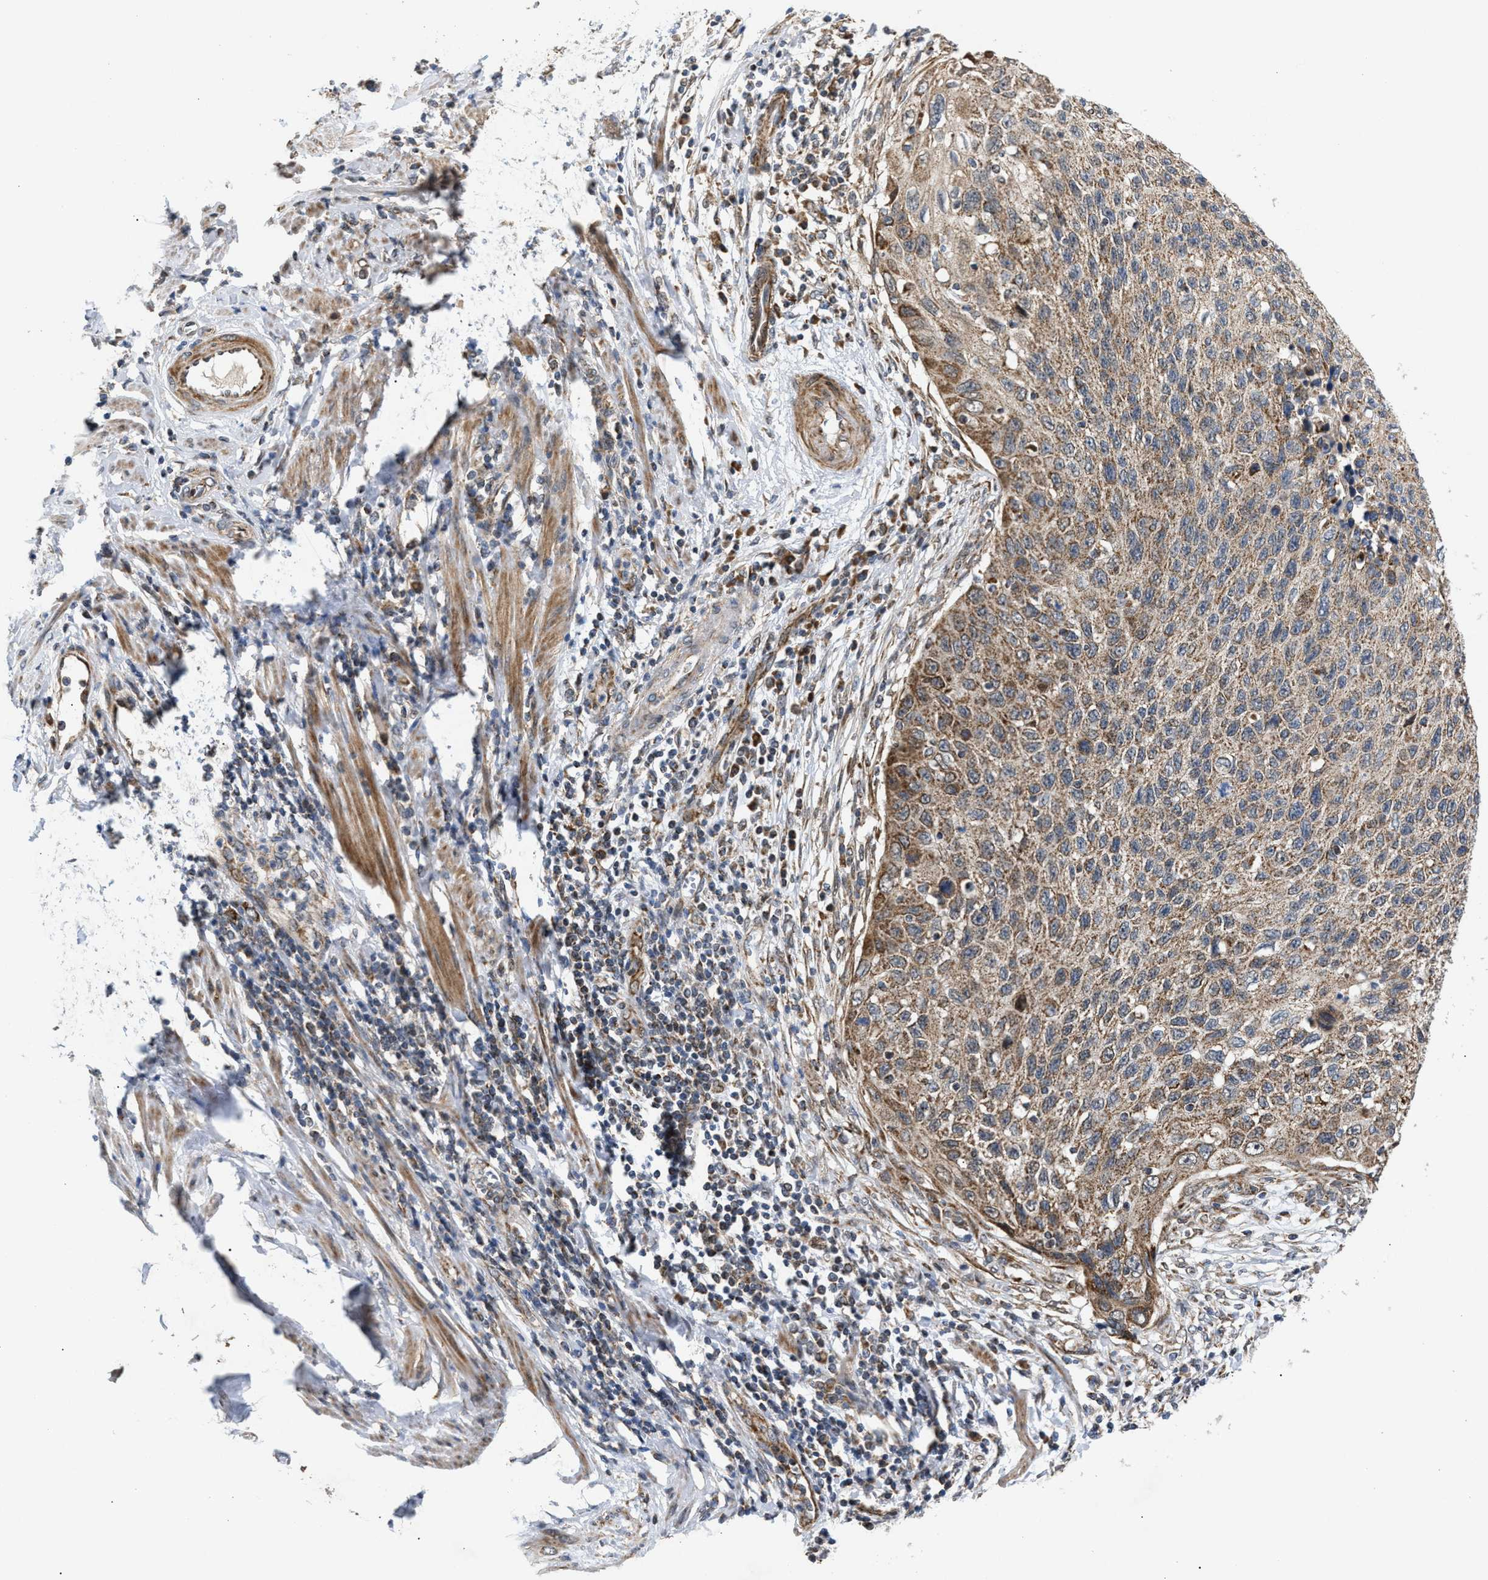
{"staining": {"intensity": "weak", "quantity": ">75%", "location": "cytoplasmic/membranous"}, "tissue": "cervical cancer", "cell_type": "Tumor cells", "image_type": "cancer", "snomed": [{"axis": "morphology", "description": "Squamous cell carcinoma, NOS"}, {"axis": "topography", "description": "Cervix"}], "caption": "Cervical squamous cell carcinoma stained with a brown dye shows weak cytoplasmic/membranous positive staining in about >75% of tumor cells.", "gene": "TACO1", "patient": {"sex": "female", "age": 53}}